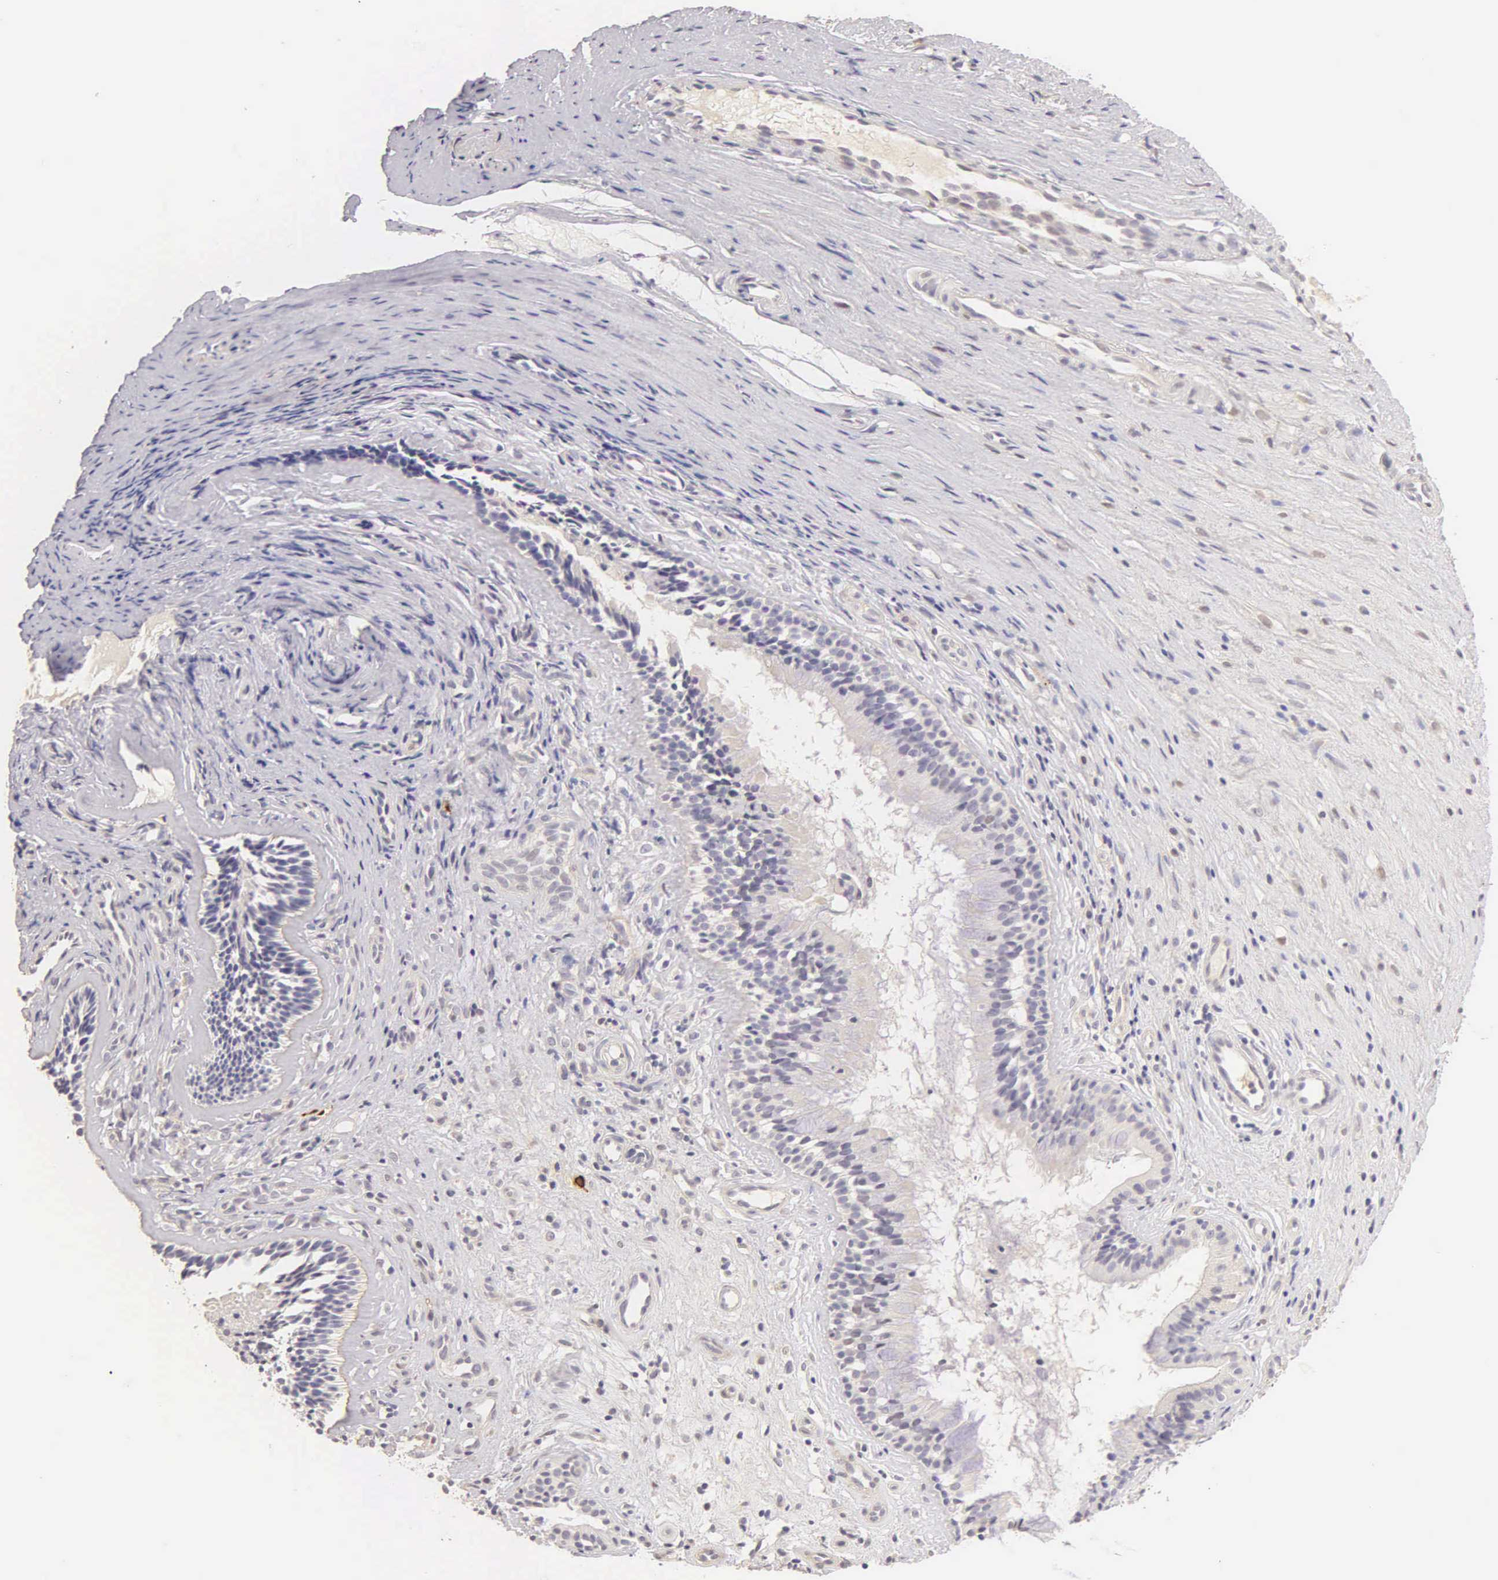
{"staining": {"intensity": "negative", "quantity": "none", "location": "none"}, "tissue": "nasopharynx", "cell_type": "Respiratory epithelial cells", "image_type": "normal", "snomed": [{"axis": "morphology", "description": "Normal tissue, NOS"}, {"axis": "topography", "description": "Nasopharynx"}], "caption": "Respiratory epithelial cells show no significant protein expression in benign nasopharynx. (IHC, brightfield microscopy, high magnification).", "gene": "ESR1", "patient": {"sex": "female", "age": 78}}